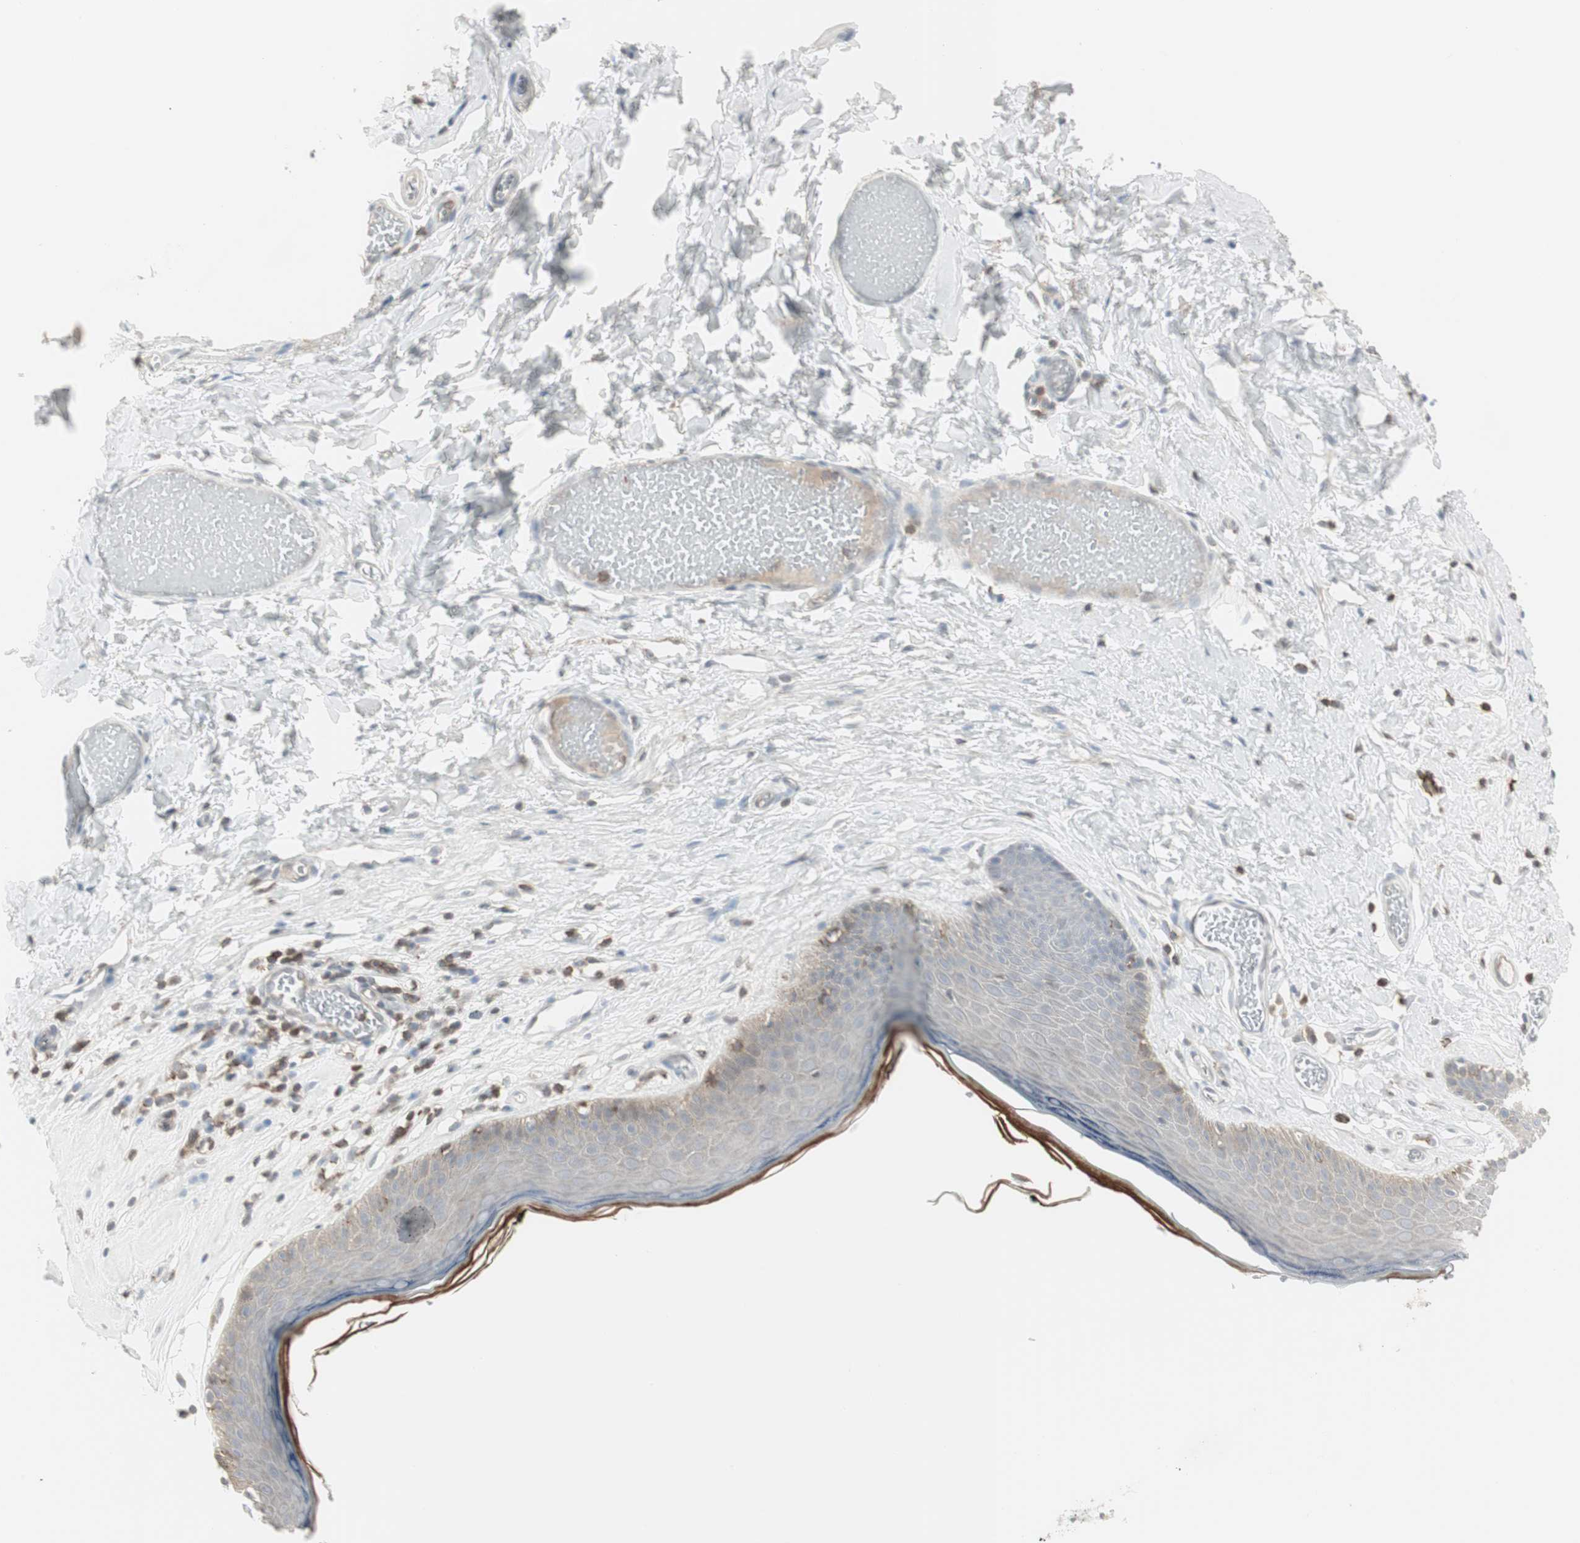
{"staining": {"intensity": "moderate", "quantity": "<25%", "location": "cytoplasmic/membranous"}, "tissue": "skin", "cell_type": "Epidermal cells", "image_type": "normal", "snomed": [{"axis": "morphology", "description": "Normal tissue, NOS"}, {"axis": "morphology", "description": "Inflammation, NOS"}, {"axis": "topography", "description": "Vulva"}], "caption": "High-magnification brightfield microscopy of unremarkable skin stained with DAB (3,3'-diaminobenzidine) (brown) and counterstained with hematoxylin (blue). epidermal cells exhibit moderate cytoplasmic/membranous expression is identified in approximately<25% of cells.", "gene": "MAP4K4", "patient": {"sex": "female", "age": 84}}